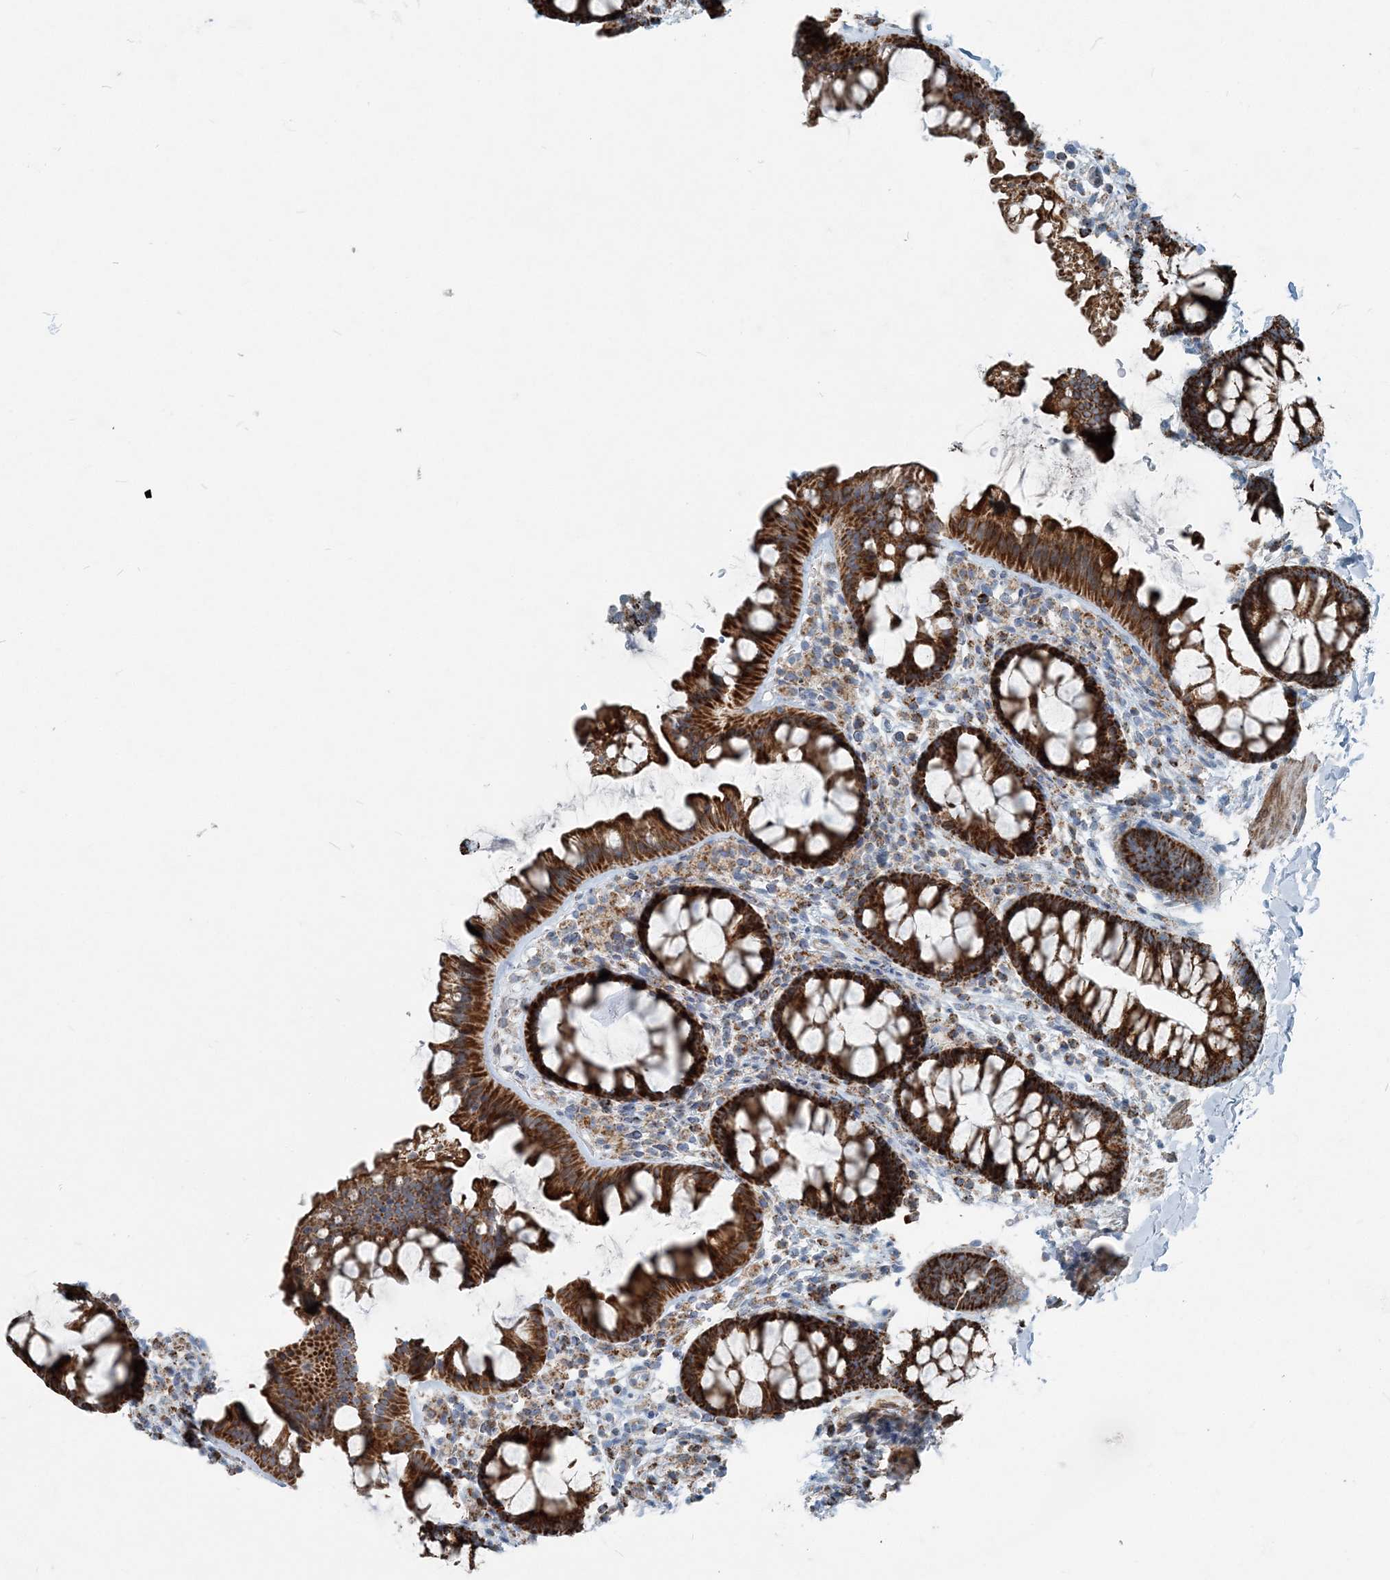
{"staining": {"intensity": "strong", "quantity": ">75%", "location": "cytoplasmic/membranous"}, "tissue": "colon", "cell_type": "Glandular cells", "image_type": "normal", "snomed": [{"axis": "morphology", "description": "Normal tissue, NOS"}, {"axis": "topography", "description": "Colon"}], "caption": "A photomicrograph of colon stained for a protein exhibits strong cytoplasmic/membranous brown staining in glandular cells. (Brightfield microscopy of DAB IHC at high magnification).", "gene": "INTU", "patient": {"sex": "female", "age": 62}}